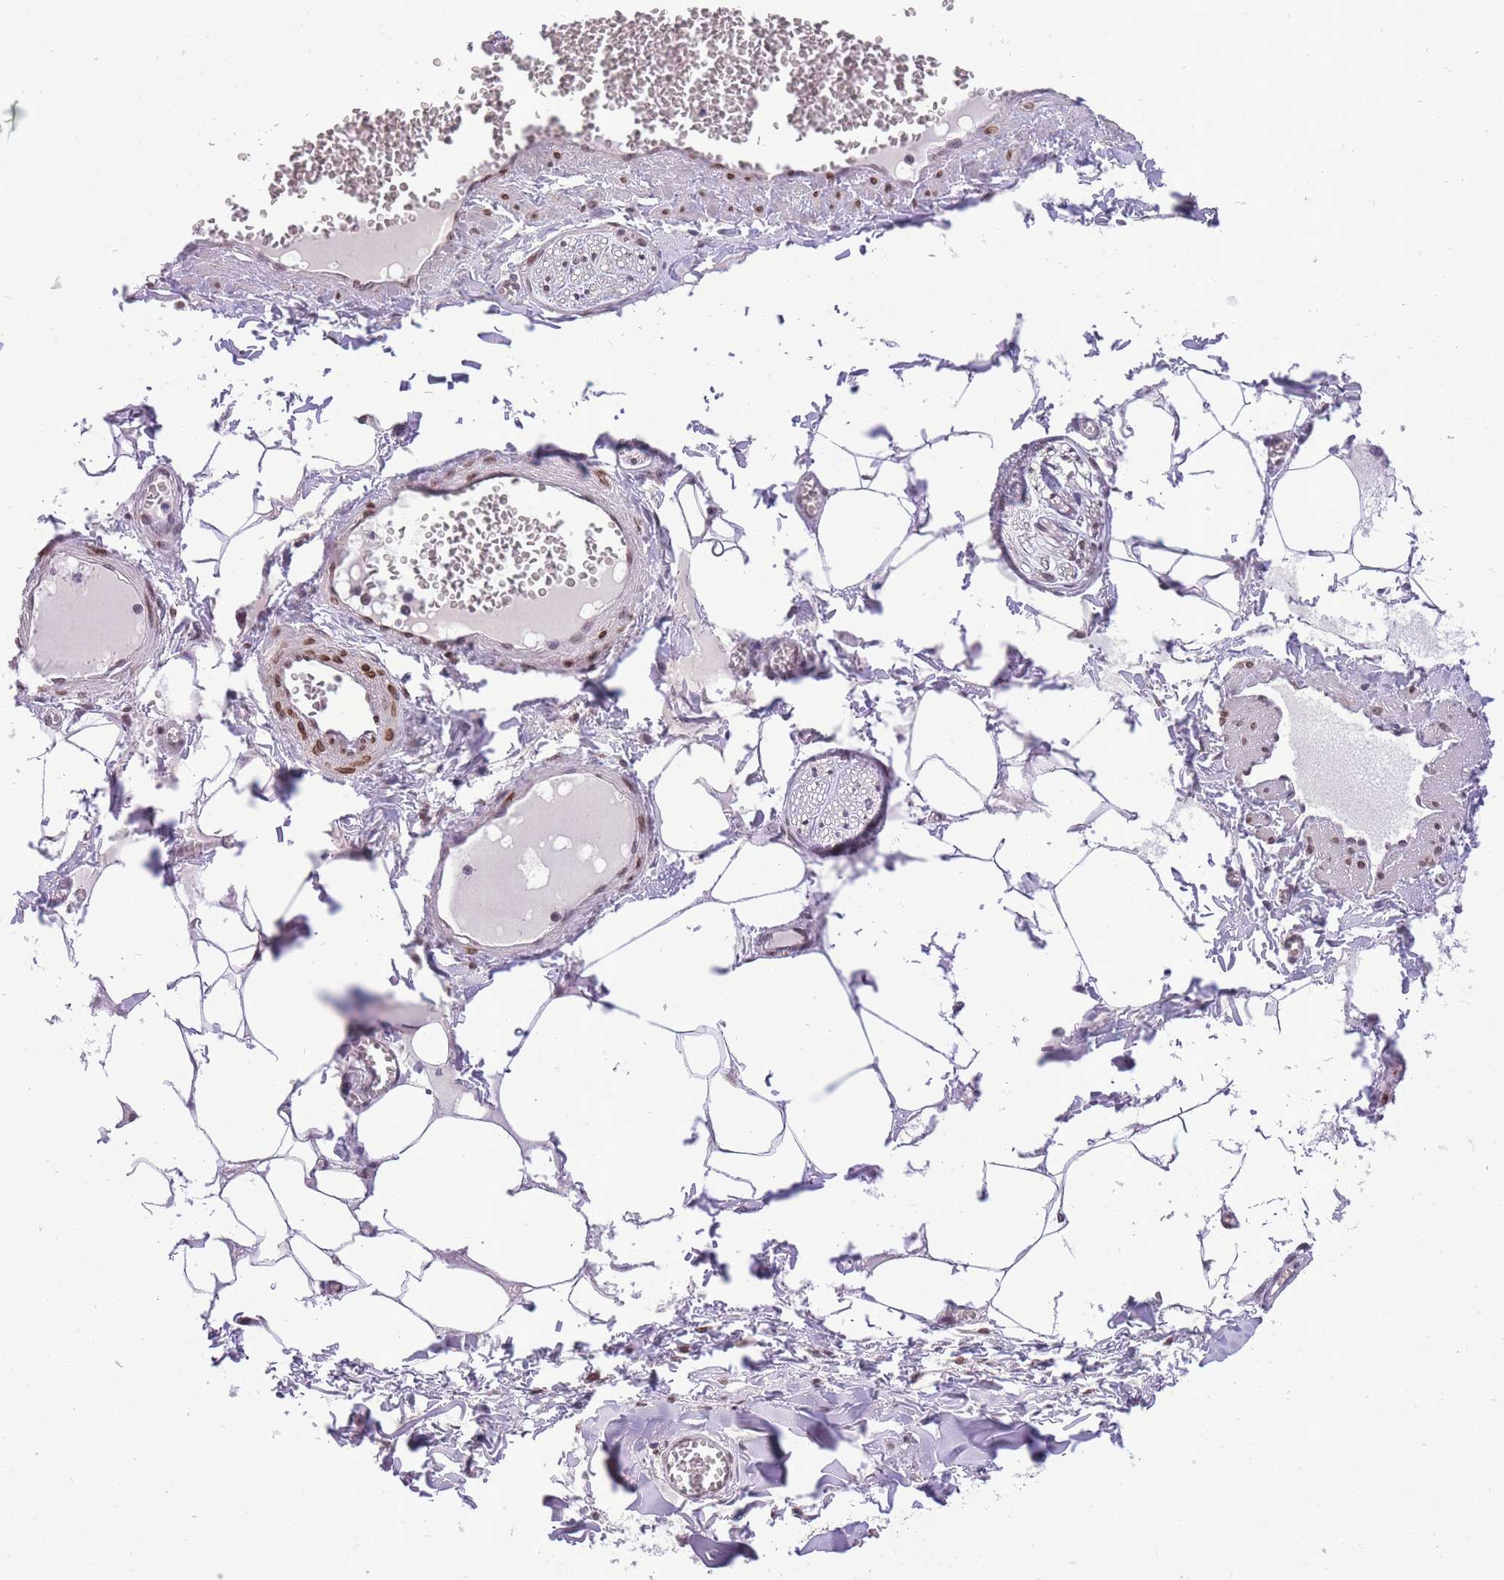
{"staining": {"intensity": "moderate", "quantity": "<25%", "location": "cytoplasmic/membranous,nuclear"}, "tissue": "adipose tissue", "cell_type": "Adipocytes", "image_type": "normal", "snomed": [{"axis": "morphology", "description": "Normal tissue, NOS"}, {"axis": "topography", "description": "Soft tissue"}, {"axis": "topography", "description": "Adipose tissue"}, {"axis": "topography", "description": "Vascular tissue"}, {"axis": "topography", "description": "Peripheral nerve tissue"}], "caption": "Immunohistochemistry of unremarkable human adipose tissue reveals low levels of moderate cytoplasmic/membranous,nuclear staining in about <25% of adipocytes. (Stains: DAB (3,3'-diaminobenzidine) in brown, nuclei in blue, Microscopy: brightfield microscopy at high magnification).", "gene": "CDIP1", "patient": {"sex": "male", "age": 46}}